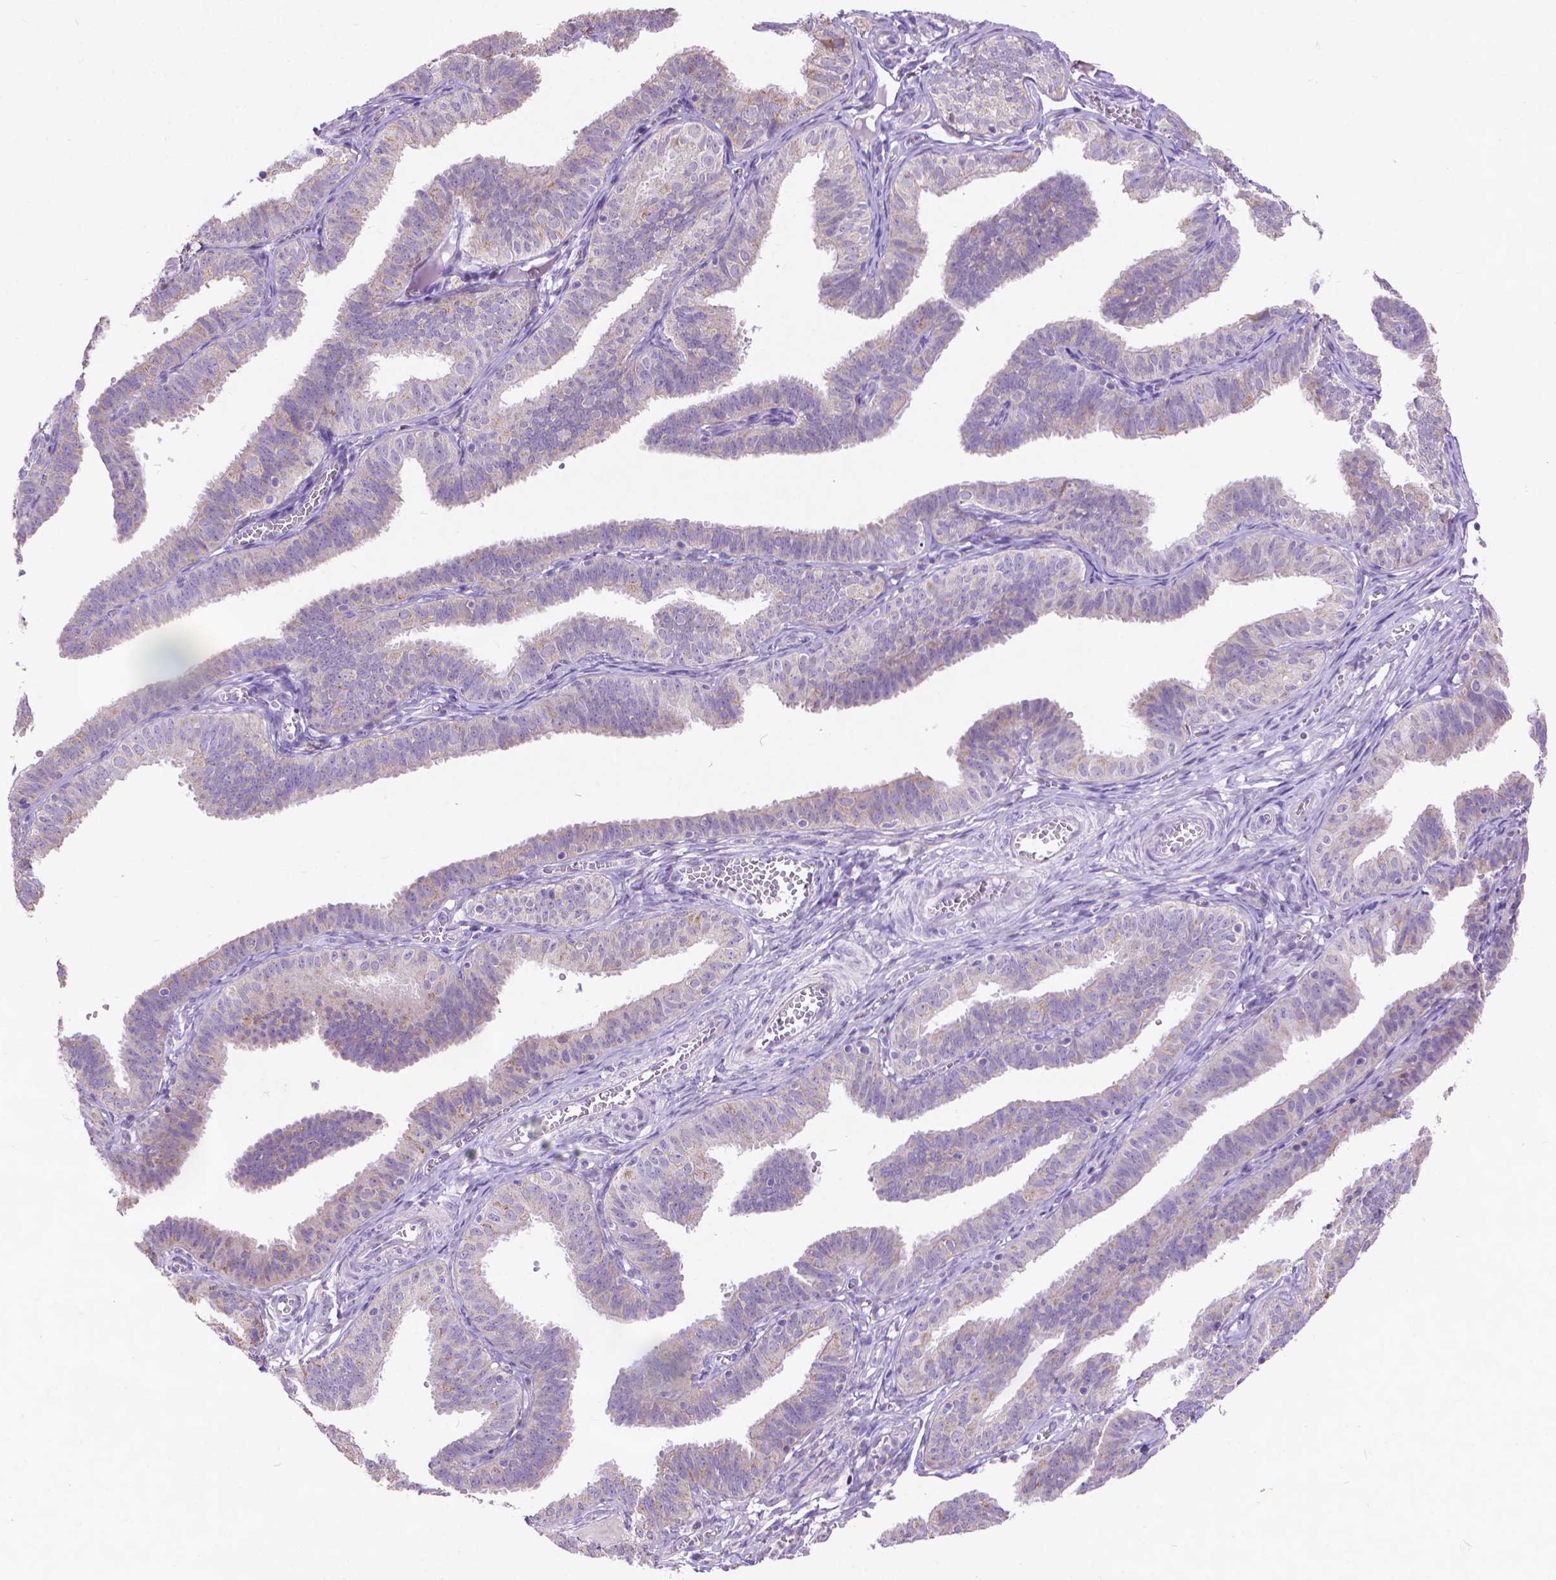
{"staining": {"intensity": "weak", "quantity": "<25%", "location": "cytoplasmic/membranous"}, "tissue": "fallopian tube", "cell_type": "Glandular cells", "image_type": "normal", "snomed": [{"axis": "morphology", "description": "Normal tissue, NOS"}, {"axis": "topography", "description": "Fallopian tube"}], "caption": "This is an IHC histopathology image of unremarkable human fallopian tube. There is no positivity in glandular cells.", "gene": "SYN1", "patient": {"sex": "female", "age": 25}}